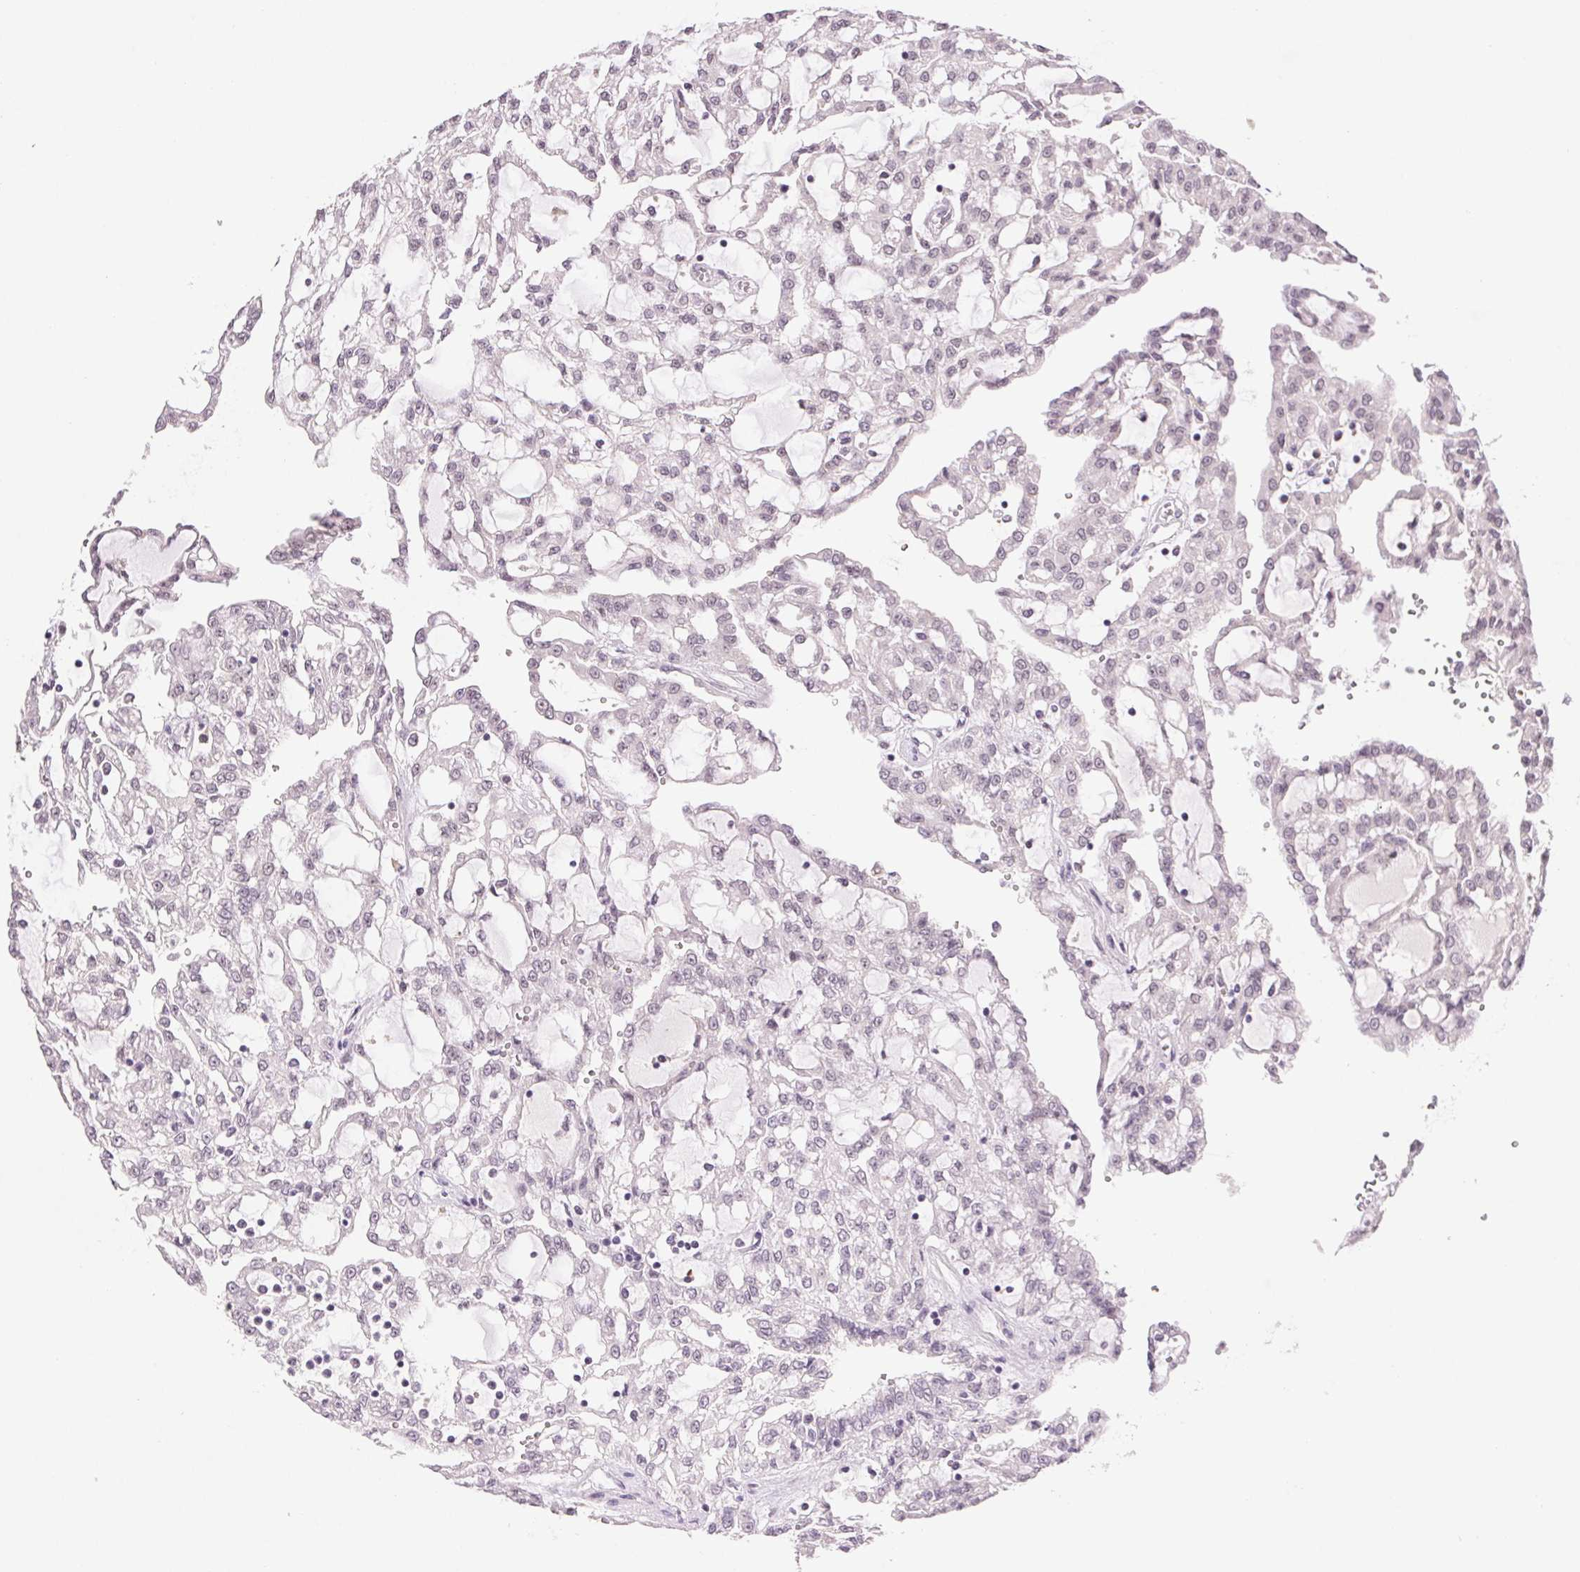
{"staining": {"intensity": "negative", "quantity": "none", "location": "none"}, "tissue": "renal cancer", "cell_type": "Tumor cells", "image_type": "cancer", "snomed": [{"axis": "morphology", "description": "Adenocarcinoma, NOS"}, {"axis": "topography", "description": "Kidney"}], "caption": "Histopathology image shows no significant protein positivity in tumor cells of renal cancer (adenocarcinoma).", "gene": "PRPF18", "patient": {"sex": "male", "age": 63}}